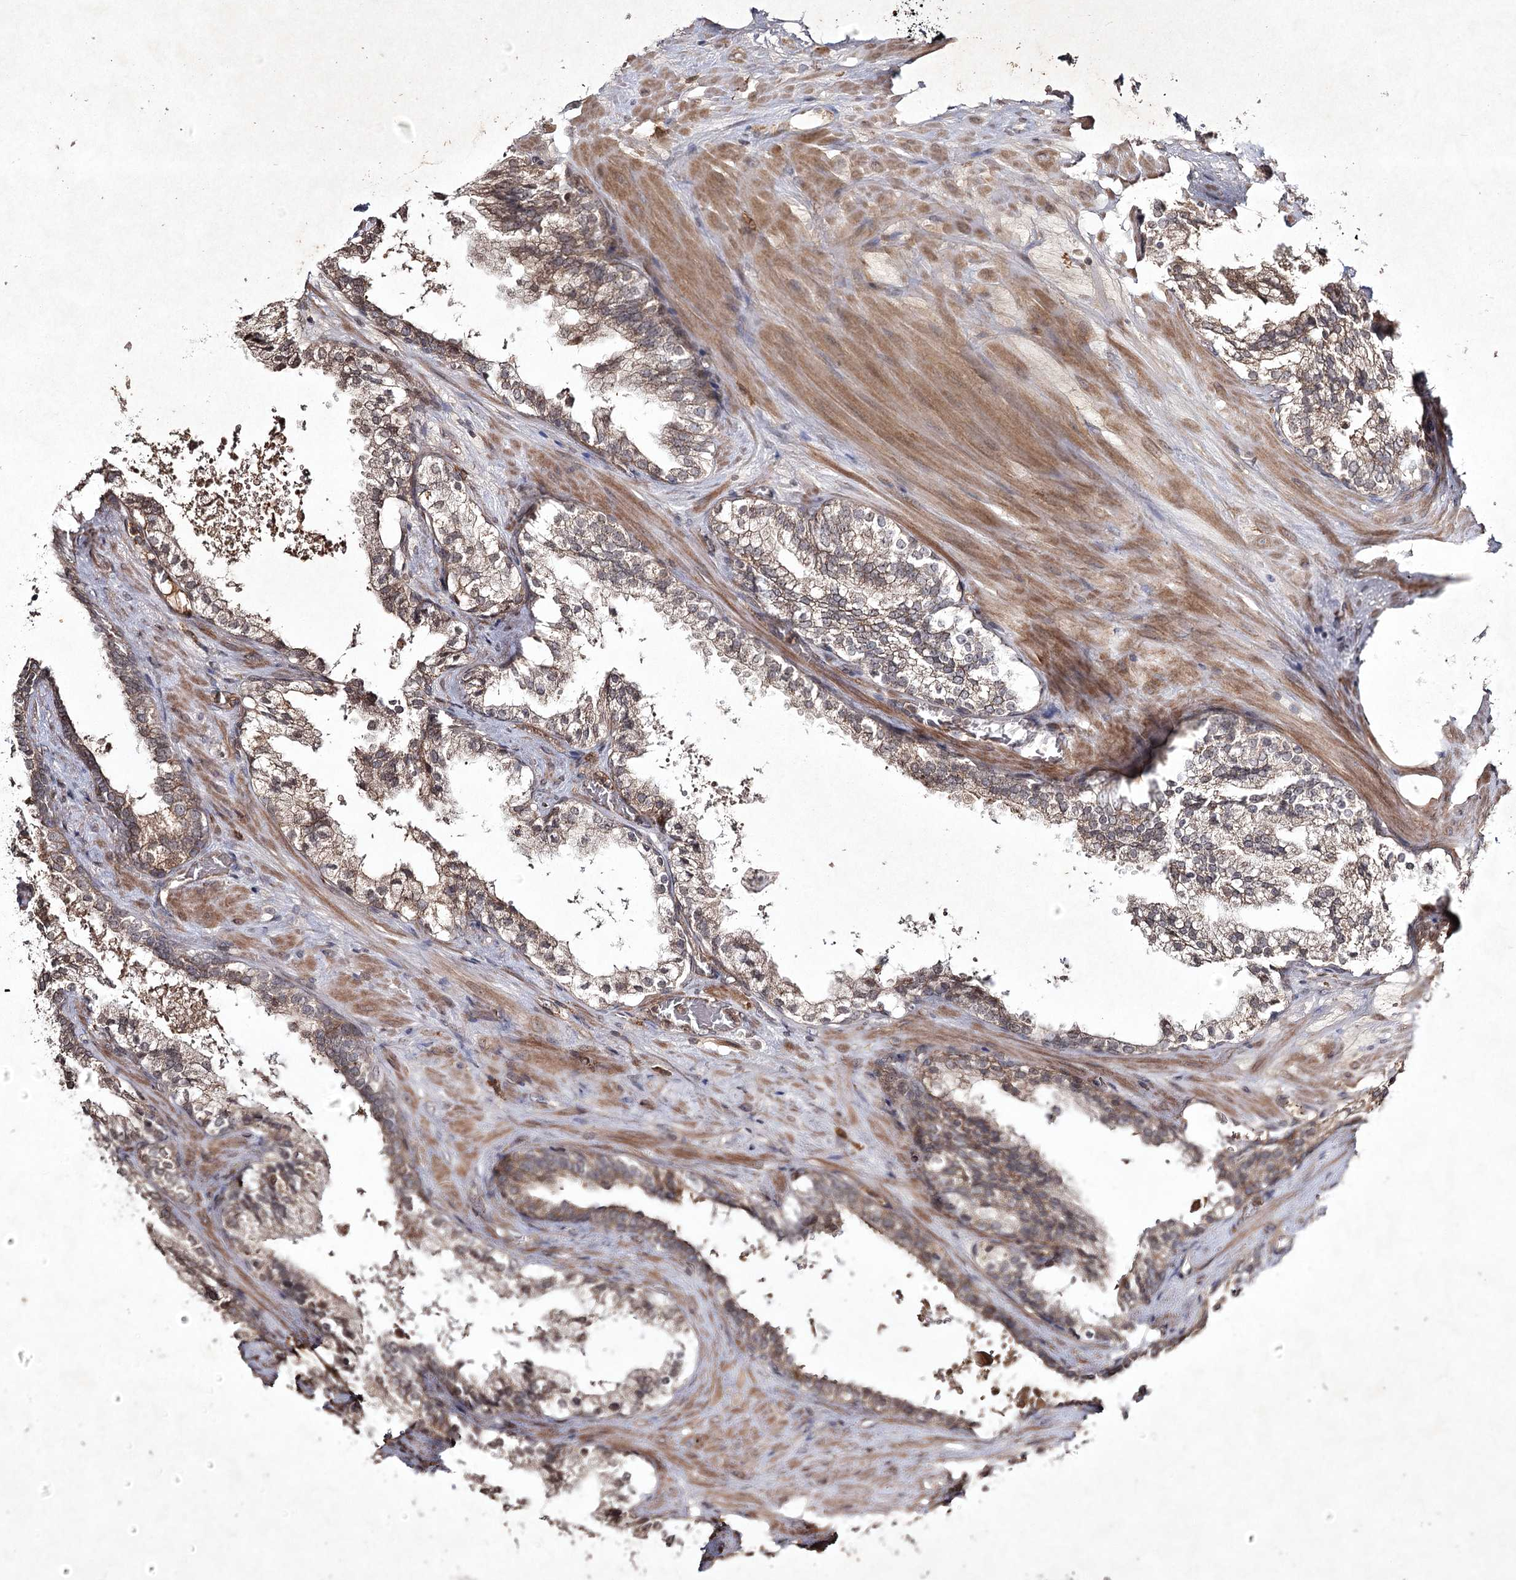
{"staining": {"intensity": "moderate", "quantity": "25%-75%", "location": "cytoplasmic/membranous"}, "tissue": "prostate cancer", "cell_type": "Tumor cells", "image_type": "cancer", "snomed": [{"axis": "morphology", "description": "Adenocarcinoma, High grade"}, {"axis": "topography", "description": "Prostate"}], "caption": "This is a histology image of immunohistochemistry (IHC) staining of prostate cancer (adenocarcinoma (high-grade)), which shows moderate expression in the cytoplasmic/membranous of tumor cells.", "gene": "CYP2B6", "patient": {"sex": "male", "age": 57}}